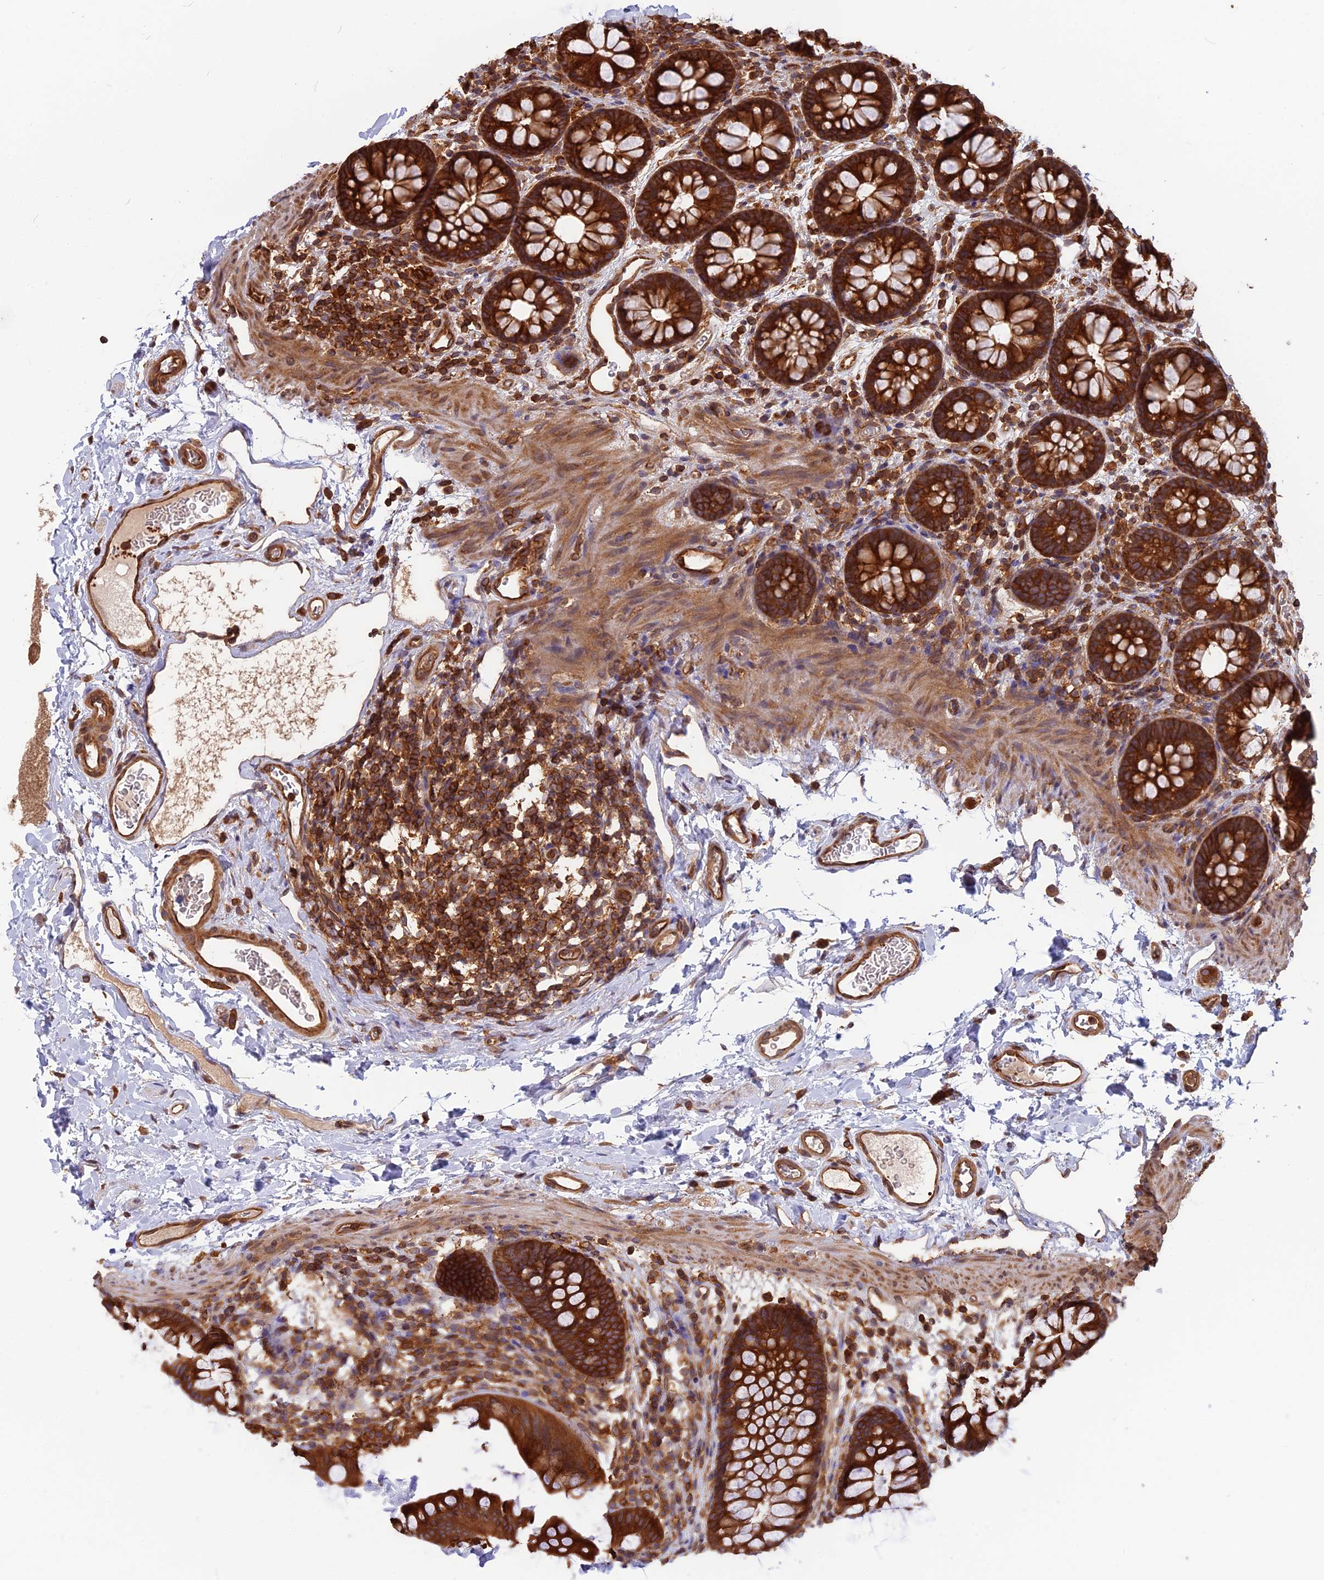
{"staining": {"intensity": "strong", "quantity": ">75%", "location": "cytoplasmic/membranous"}, "tissue": "colon", "cell_type": "Endothelial cells", "image_type": "normal", "snomed": [{"axis": "morphology", "description": "Normal tissue, NOS"}, {"axis": "topography", "description": "Colon"}], "caption": "Immunohistochemistry (IHC) micrograph of benign colon stained for a protein (brown), which exhibits high levels of strong cytoplasmic/membranous positivity in about >75% of endothelial cells.", "gene": "WDR1", "patient": {"sex": "female", "age": 62}}